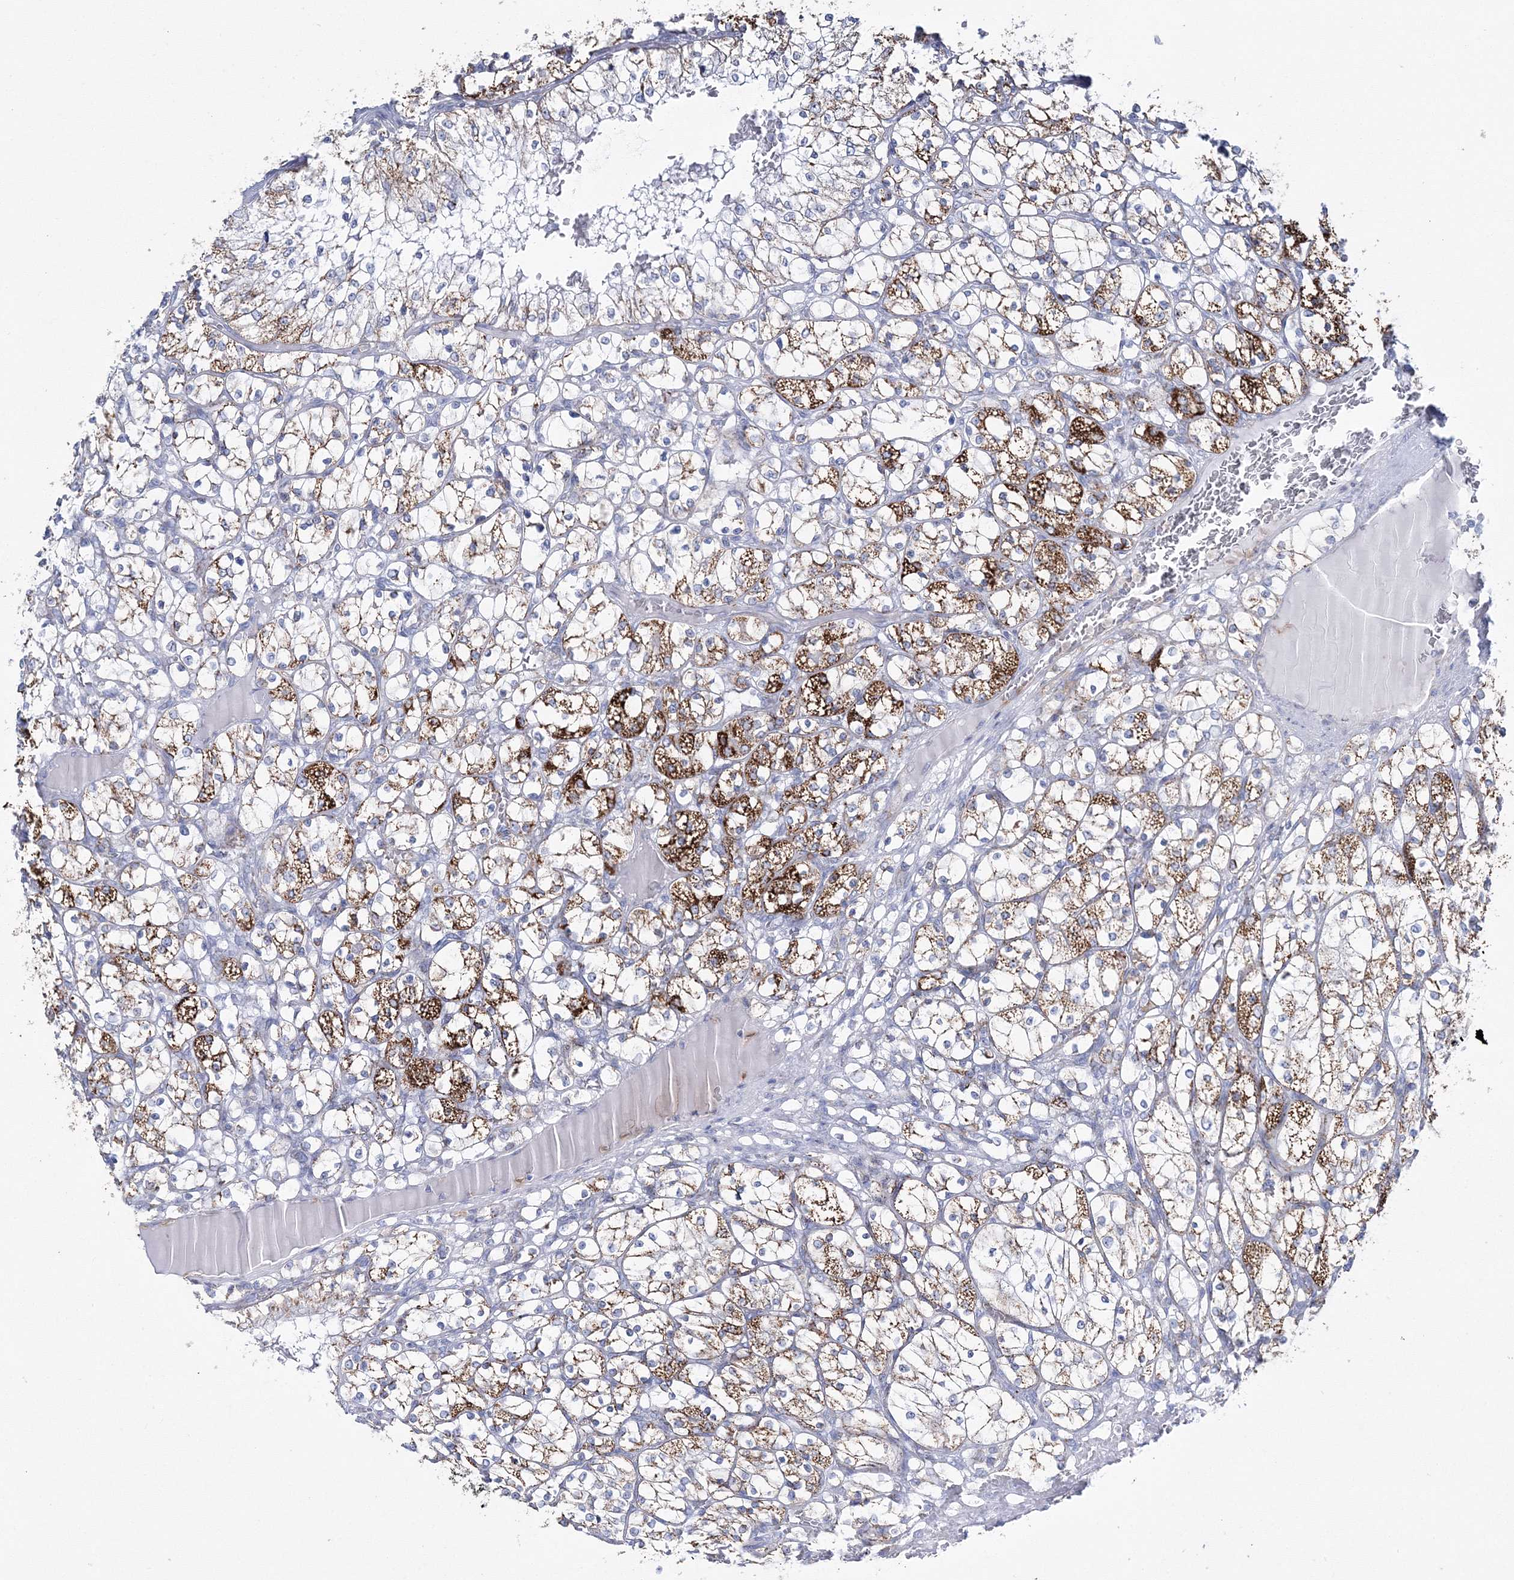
{"staining": {"intensity": "strong", "quantity": "25%-75%", "location": "cytoplasmic/membranous"}, "tissue": "renal cancer", "cell_type": "Tumor cells", "image_type": "cancer", "snomed": [{"axis": "morphology", "description": "Adenocarcinoma, NOS"}, {"axis": "topography", "description": "Kidney"}], "caption": "Protein expression analysis of human renal adenocarcinoma reveals strong cytoplasmic/membranous expression in approximately 25%-75% of tumor cells.", "gene": "HIBCH", "patient": {"sex": "female", "age": 69}}